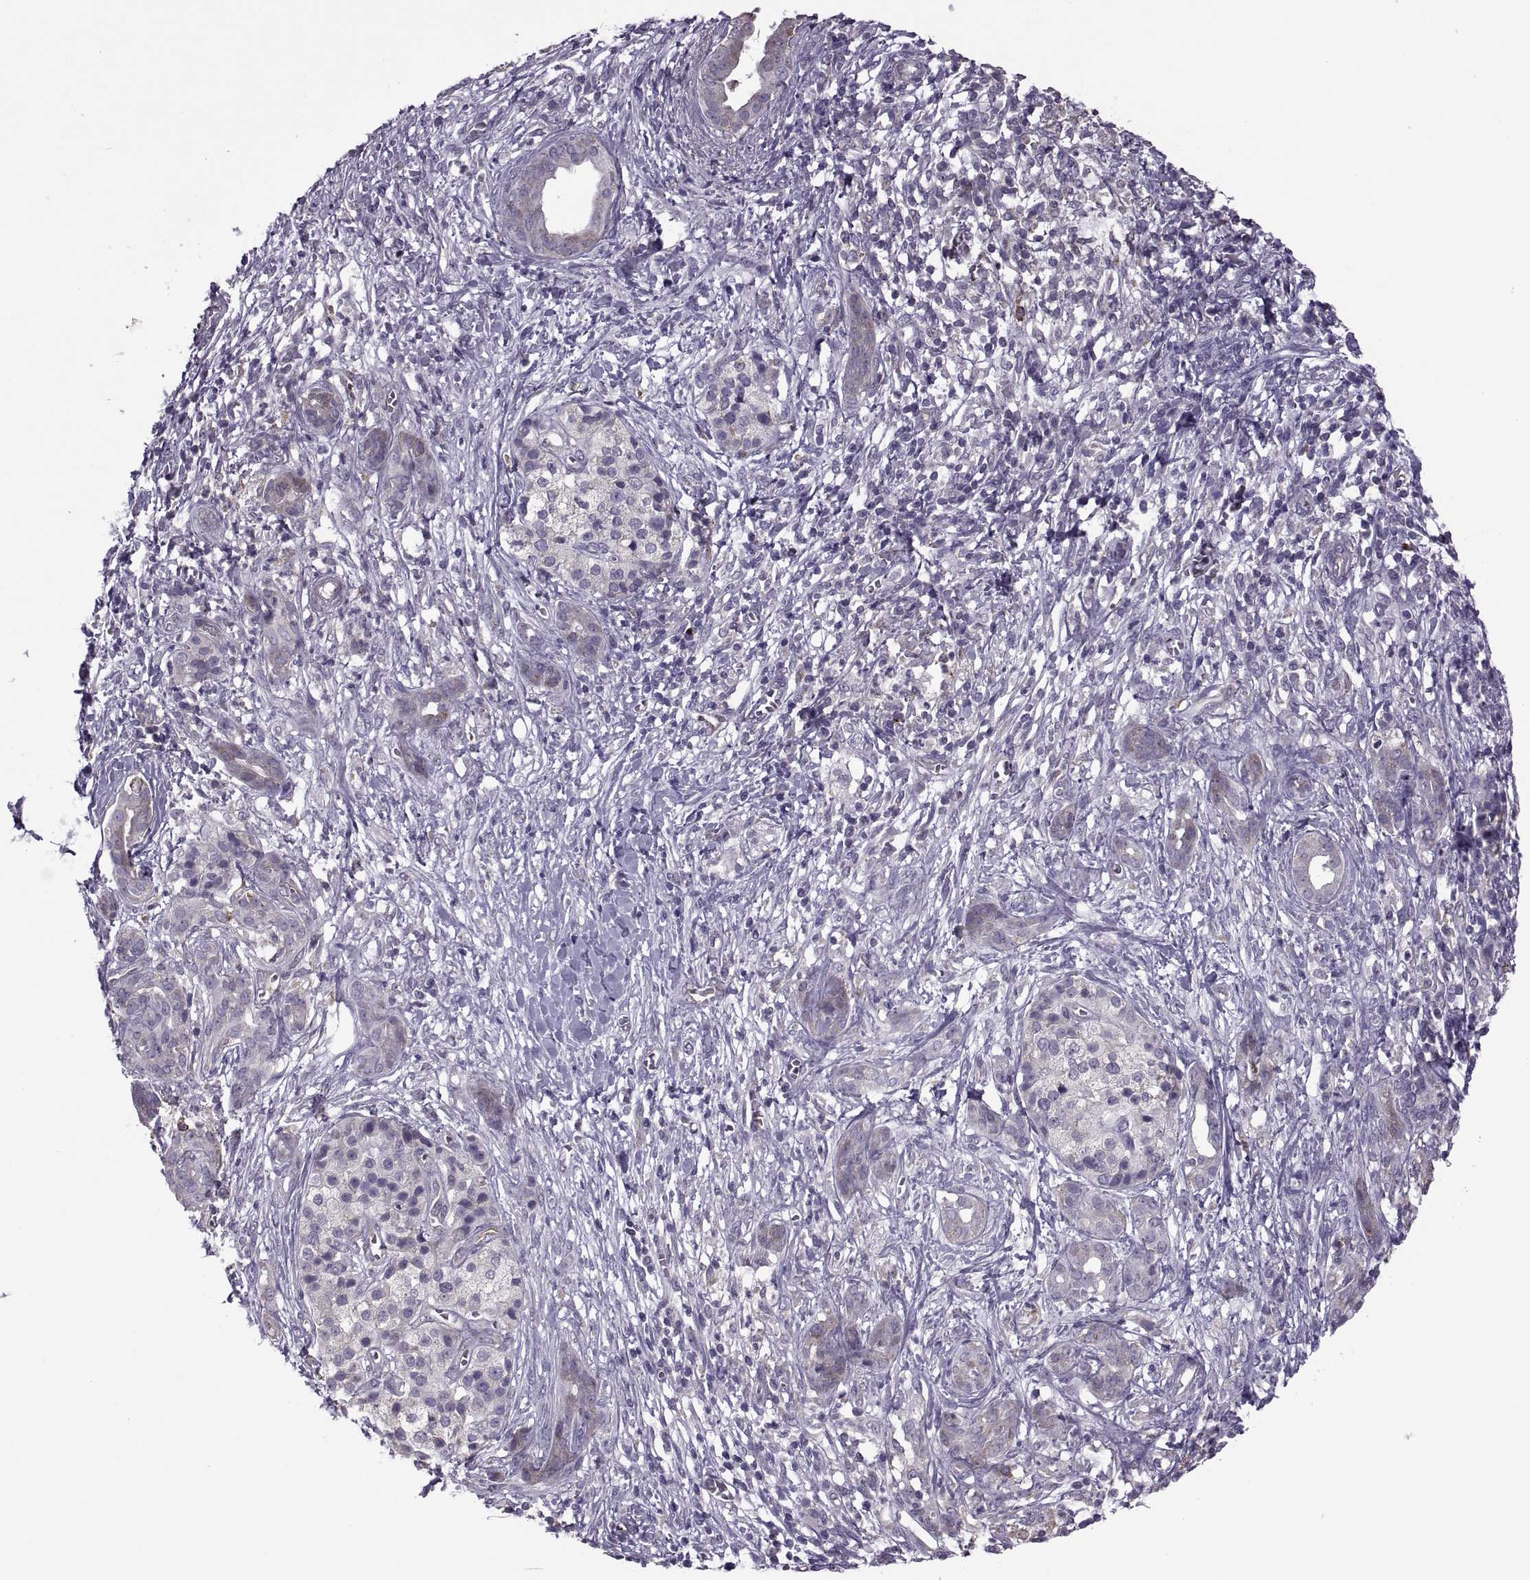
{"staining": {"intensity": "negative", "quantity": "none", "location": "none"}, "tissue": "pancreatic cancer", "cell_type": "Tumor cells", "image_type": "cancer", "snomed": [{"axis": "morphology", "description": "Adenocarcinoma, NOS"}, {"axis": "topography", "description": "Pancreas"}], "caption": "Immunohistochemical staining of pancreatic cancer (adenocarcinoma) displays no significant staining in tumor cells.", "gene": "PABPC1", "patient": {"sex": "male", "age": 61}}